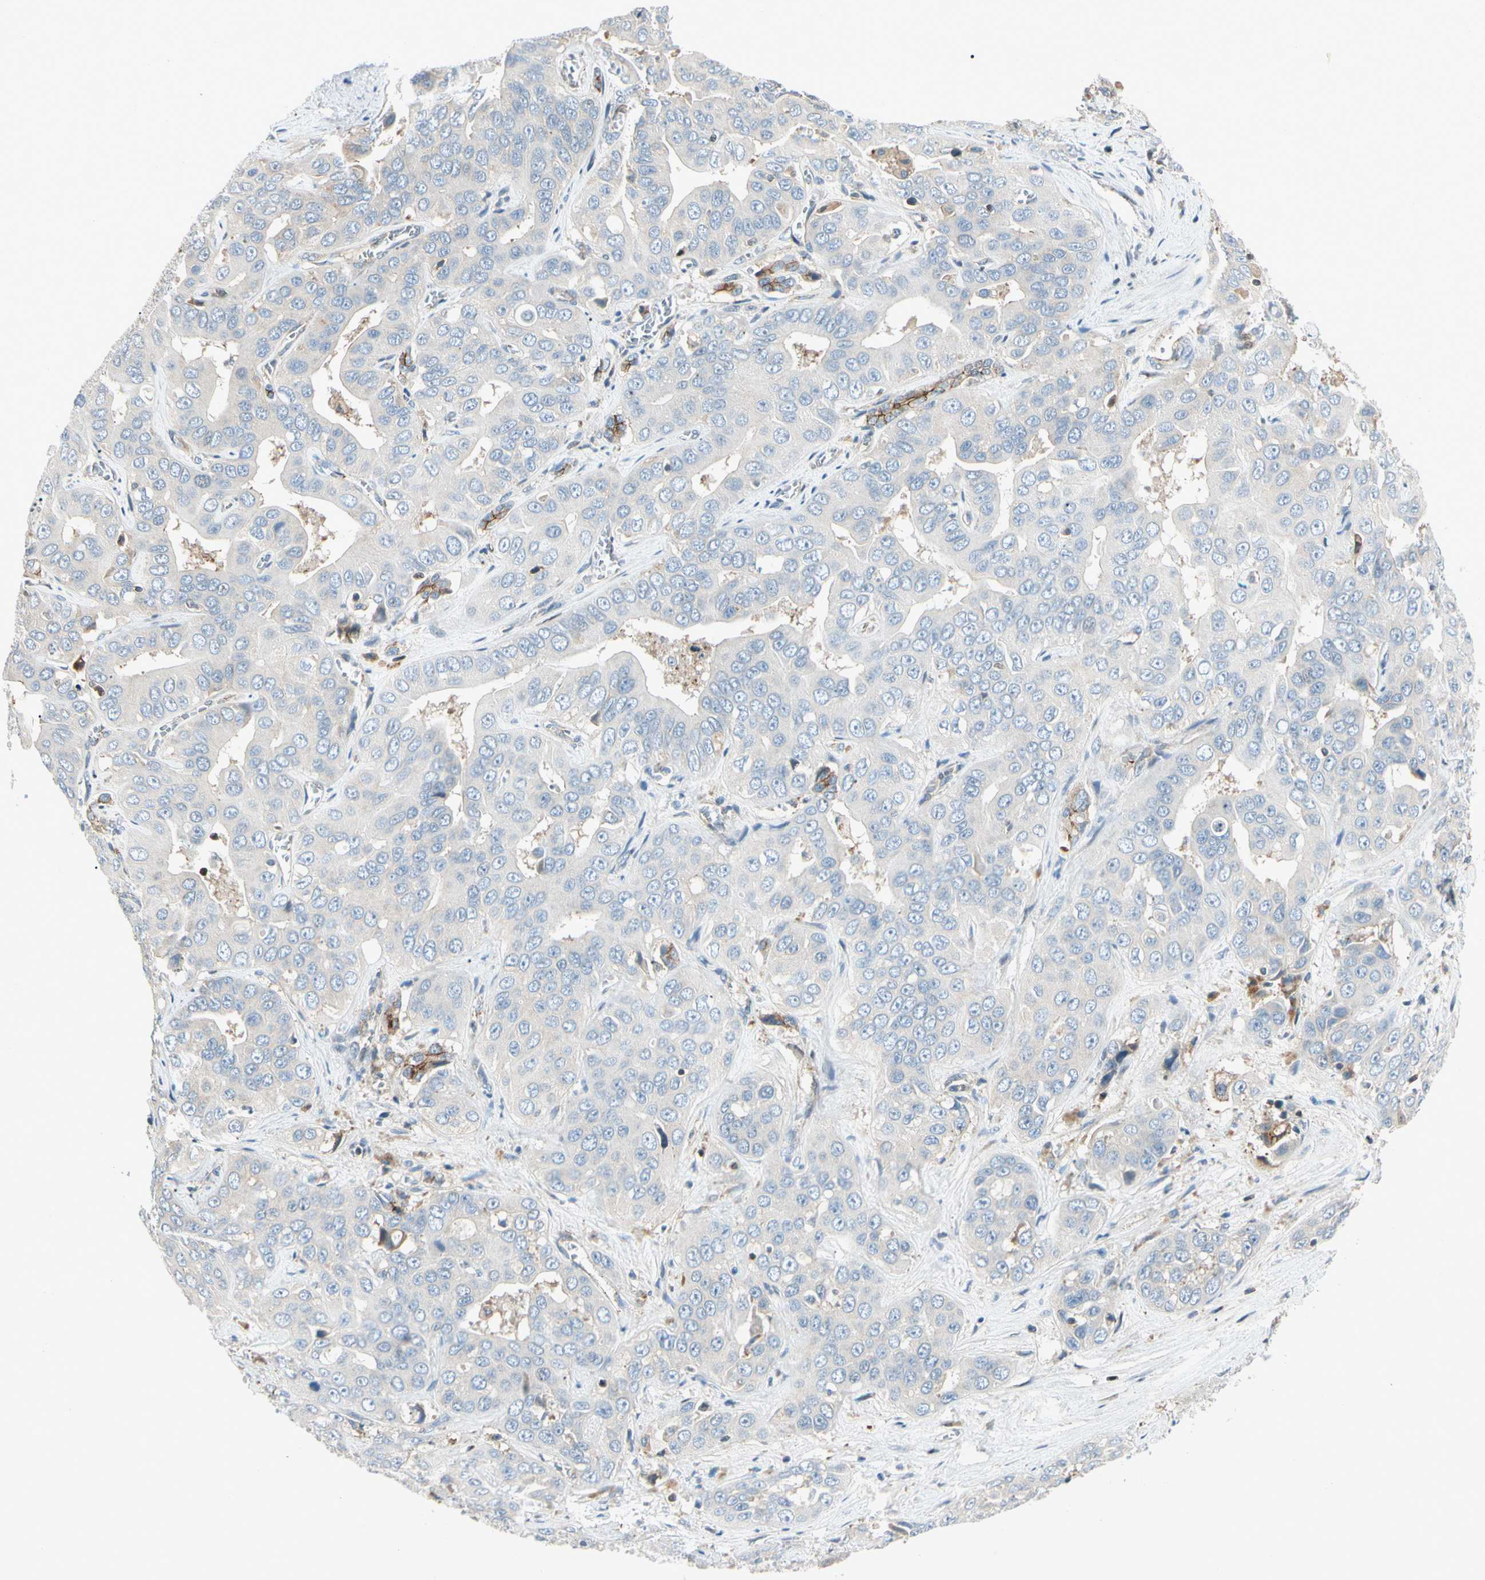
{"staining": {"intensity": "negative", "quantity": "none", "location": "none"}, "tissue": "liver cancer", "cell_type": "Tumor cells", "image_type": "cancer", "snomed": [{"axis": "morphology", "description": "Cholangiocarcinoma"}, {"axis": "topography", "description": "Liver"}], "caption": "DAB immunohistochemical staining of human liver cholangiocarcinoma exhibits no significant positivity in tumor cells. (Brightfield microscopy of DAB (3,3'-diaminobenzidine) immunohistochemistry (IHC) at high magnification).", "gene": "CDH6", "patient": {"sex": "female", "age": 52}}